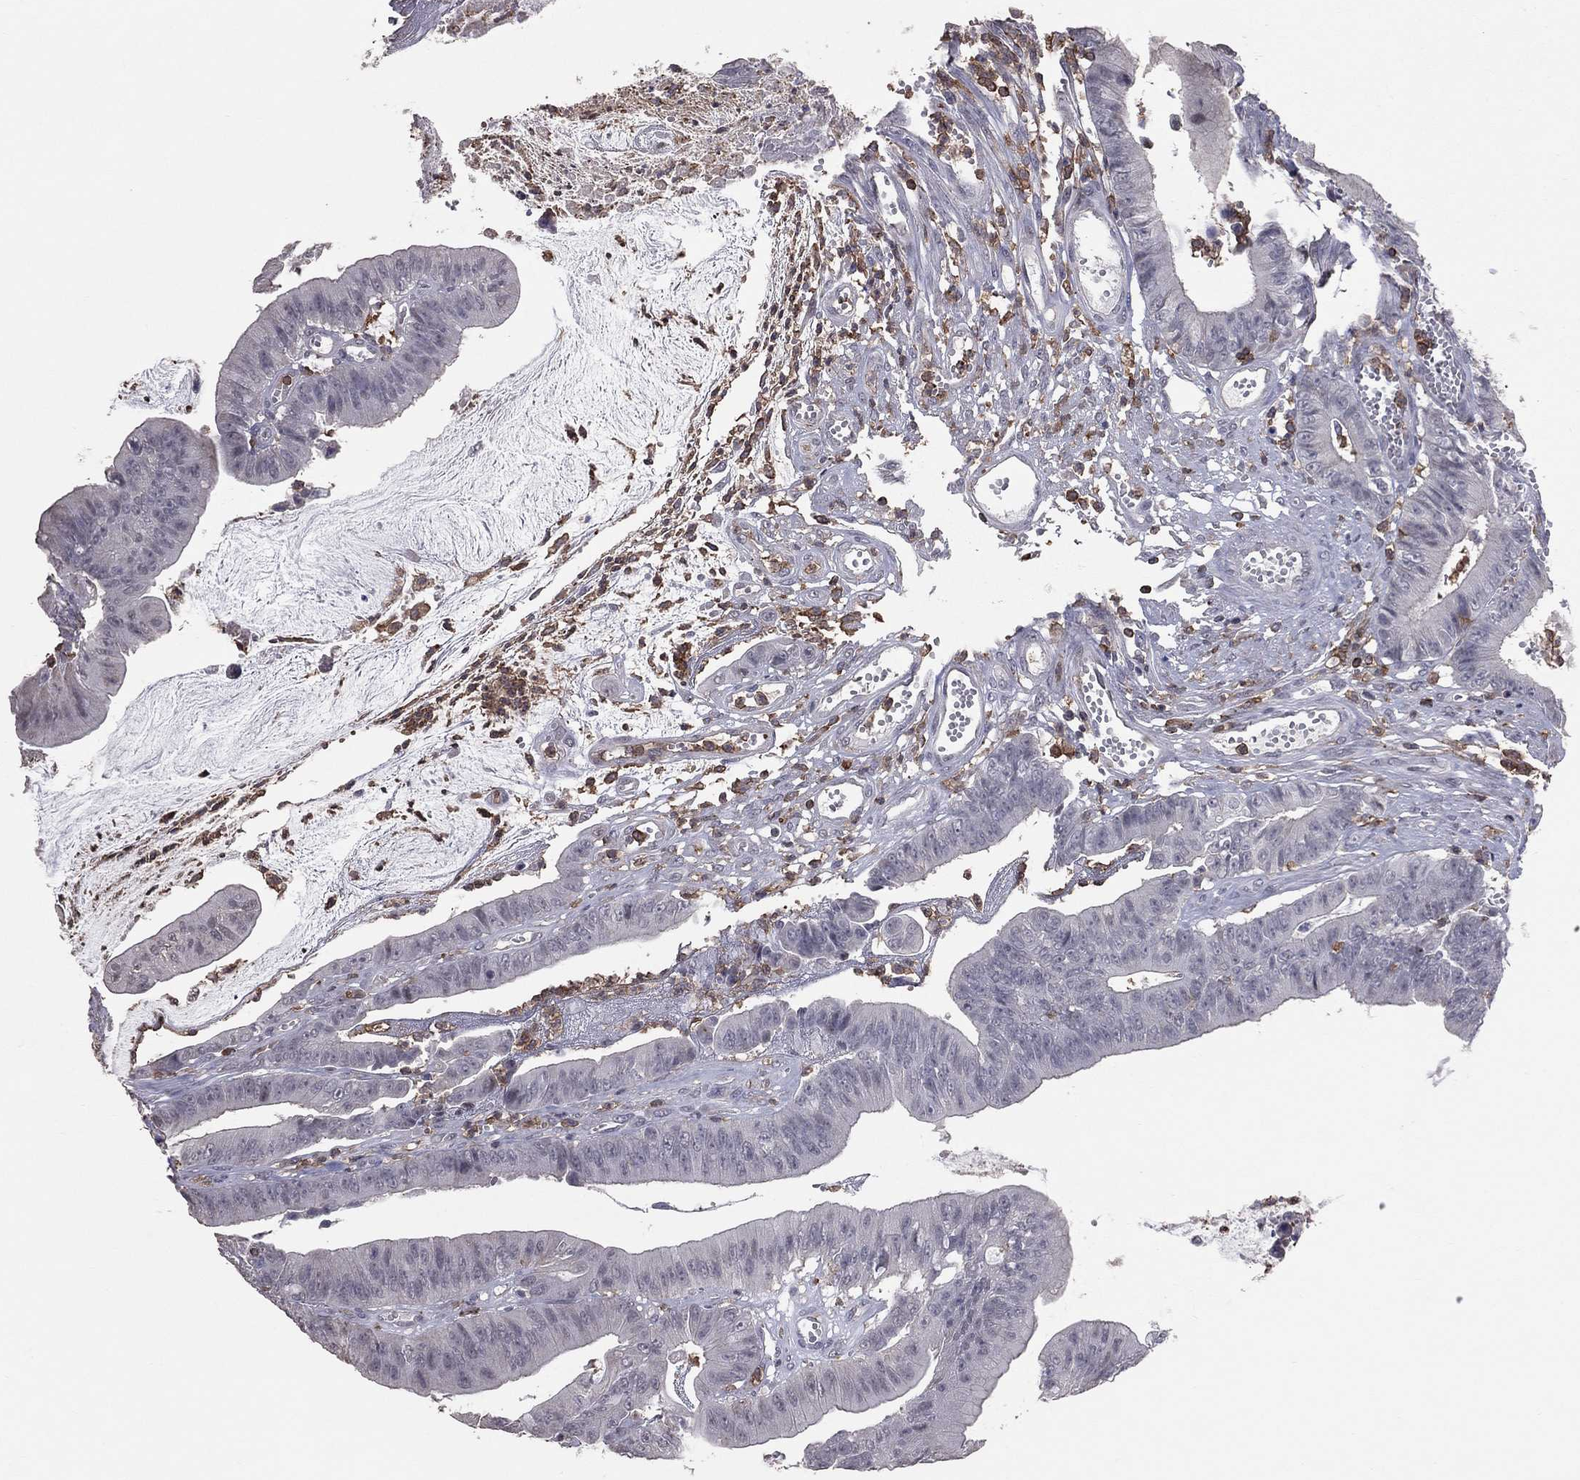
{"staining": {"intensity": "negative", "quantity": "none", "location": "none"}, "tissue": "colorectal cancer", "cell_type": "Tumor cells", "image_type": "cancer", "snomed": [{"axis": "morphology", "description": "Adenocarcinoma, NOS"}, {"axis": "topography", "description": "Colon"}], "caption": "DAB (3,3'-diaminobenzidine) immunohistochemical staining of colorectal cancer (adenocarcinoma) shows no significant staining in tumor cells. Brightfield microscopy of immunohistochemistry stained with DAB (3,3'-diaminobenzidine) (brown) and hematoxylin (blue), captured at high magnification.", "gene": "PSTPIP1", "patient": {"sex": "female", "age": 69}}